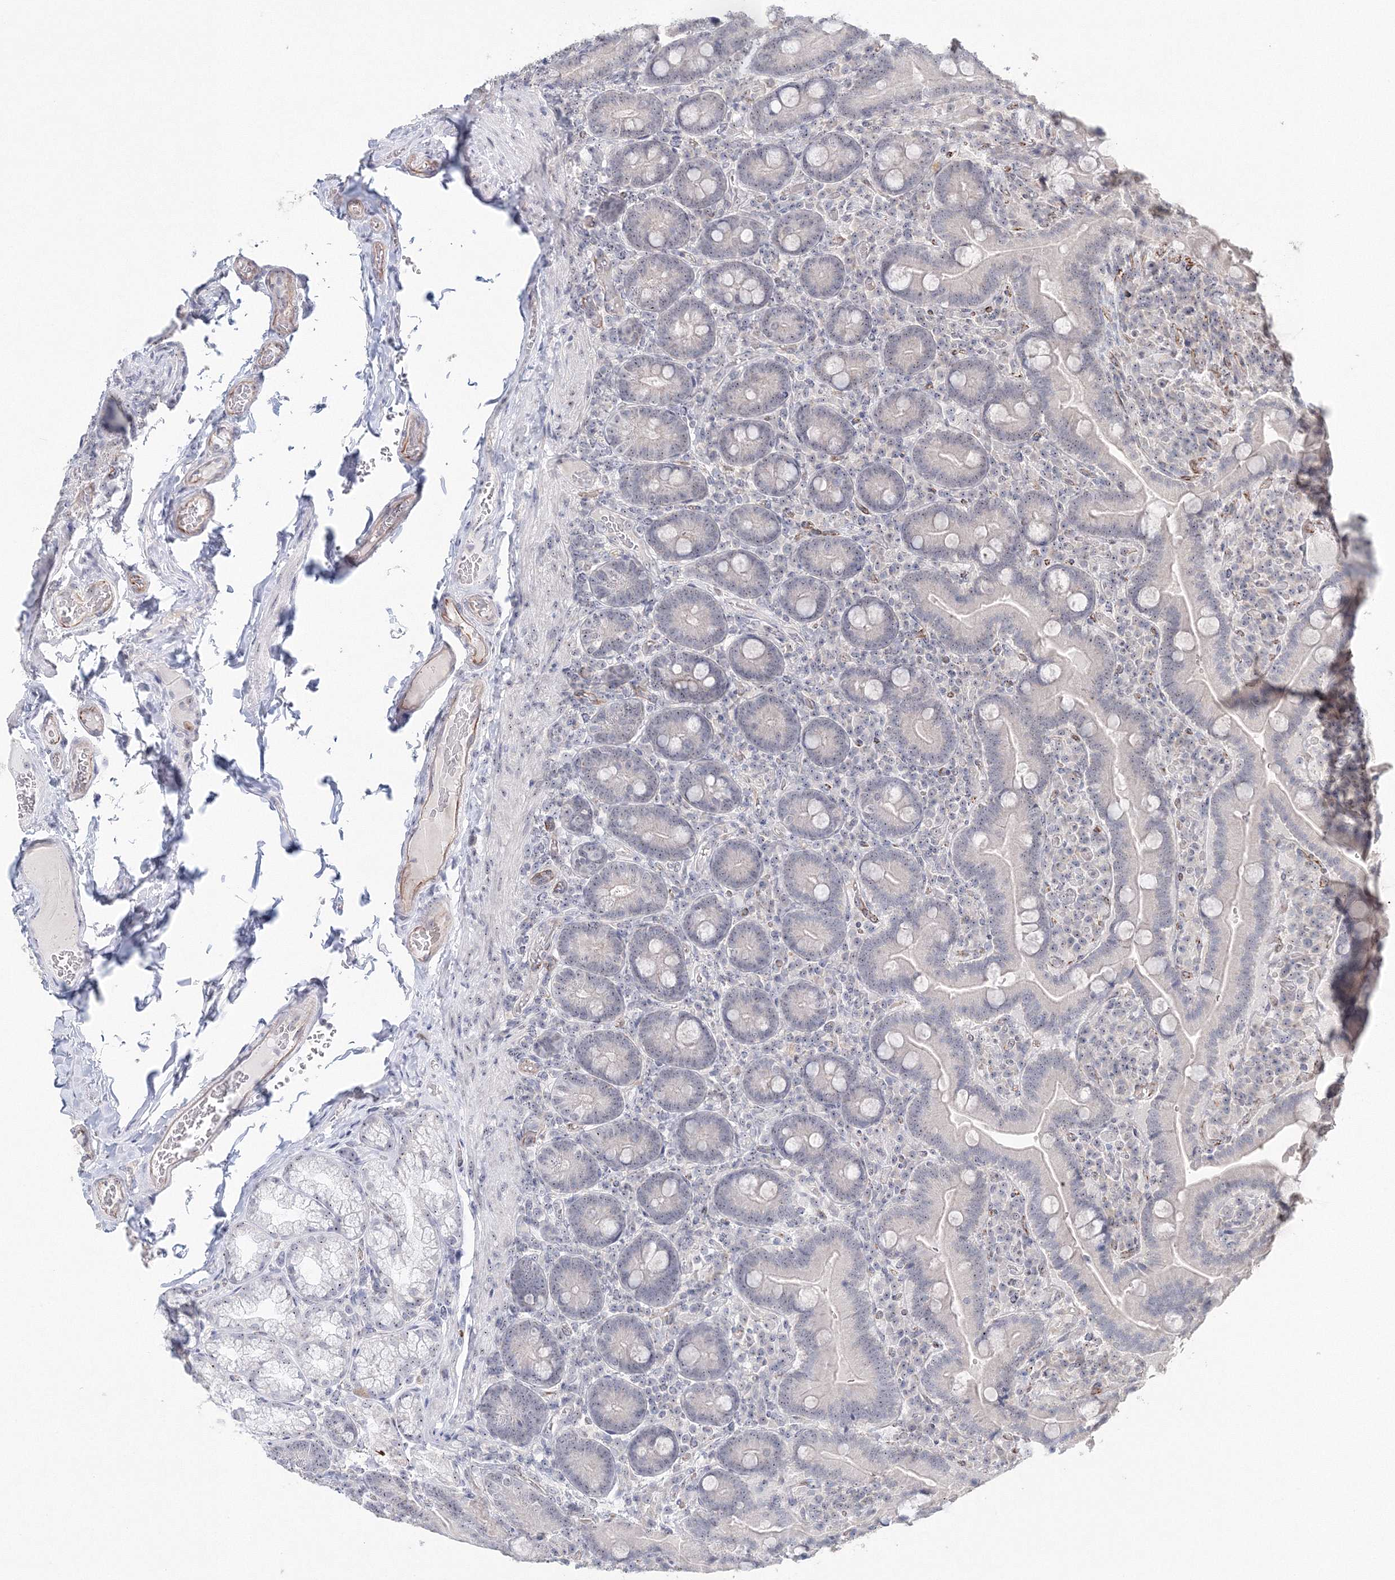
{"staining": {"intensity": "weak", "quantity": "25%-75%", "location": "nuclear"}, "tissue": "duodenum", "cell_type": "Glandular cells", "image_type": "normal", "snomed": [{"axis": "morphology", "description": "Normal tissue, NOS"}, {"axis": "topography", "description": "Duodenum"}], "caption": "Immunohistochemical staining of benign human duodenum demonstrates 25%-75% levels of weak nuclear protein staining in approximately 25%-75% of glandular cells. The protein is stained brown, and the nuclei are stained in blue (DAB IHC with brightfield microscopy, high magnification).", "gene": "SIRT7", "patient": {"sex": "female", "age": 62}}